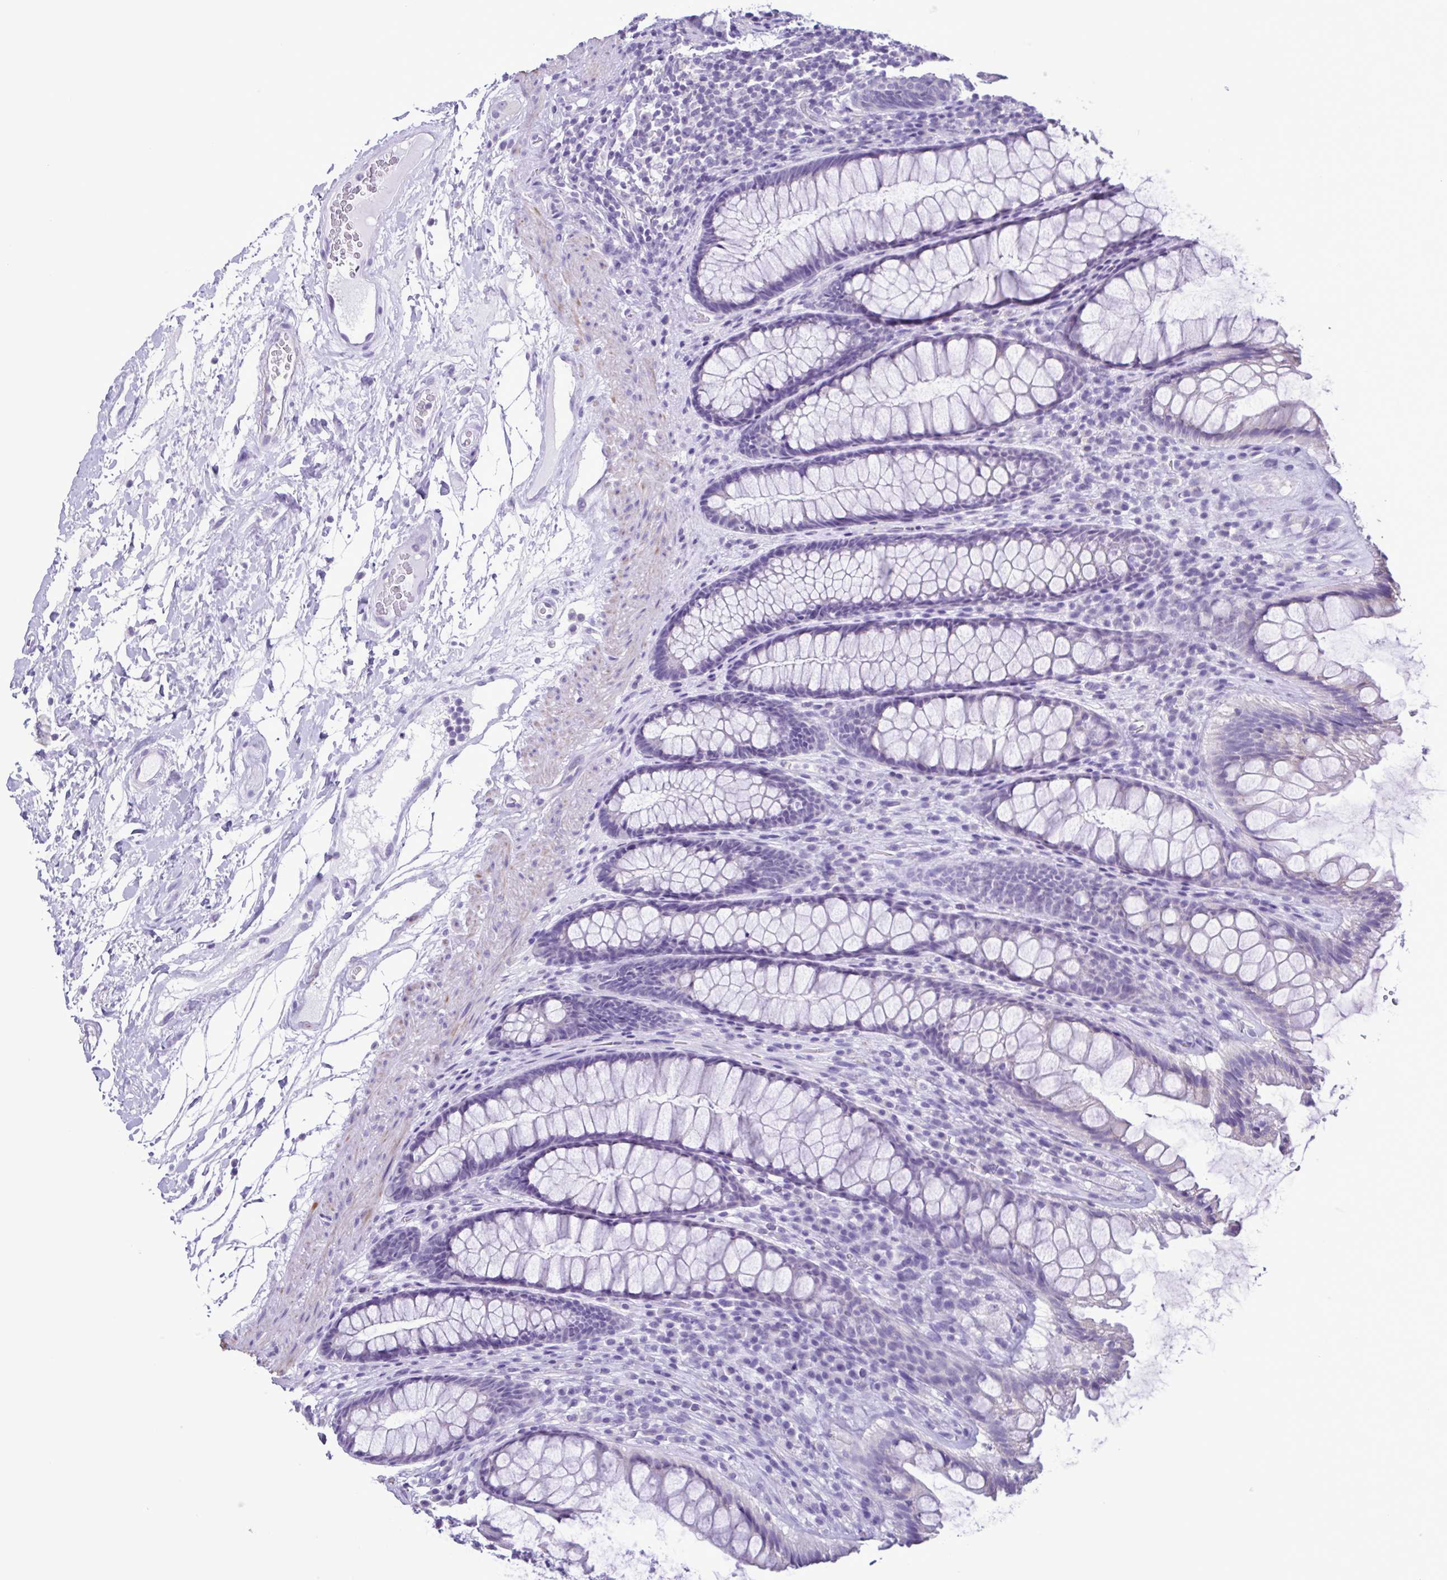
{"staining": {"intensity": "negative", "quantity": "none", "location": "none"}, "tissue": "rectum", "cell_type": "Glandular cells", "image_type": "normal", "snomed": [{"axis": "morphology", "description": "Normal tissue, NOS"}, {"axis": "topography", "description": "Rectum"}], "caption": "Immunohistochemical staining of benign human rectum displays no significant expression in glandular cells.", "gene": "CBY2", "patient": {"sex": "male", "age": 72}}